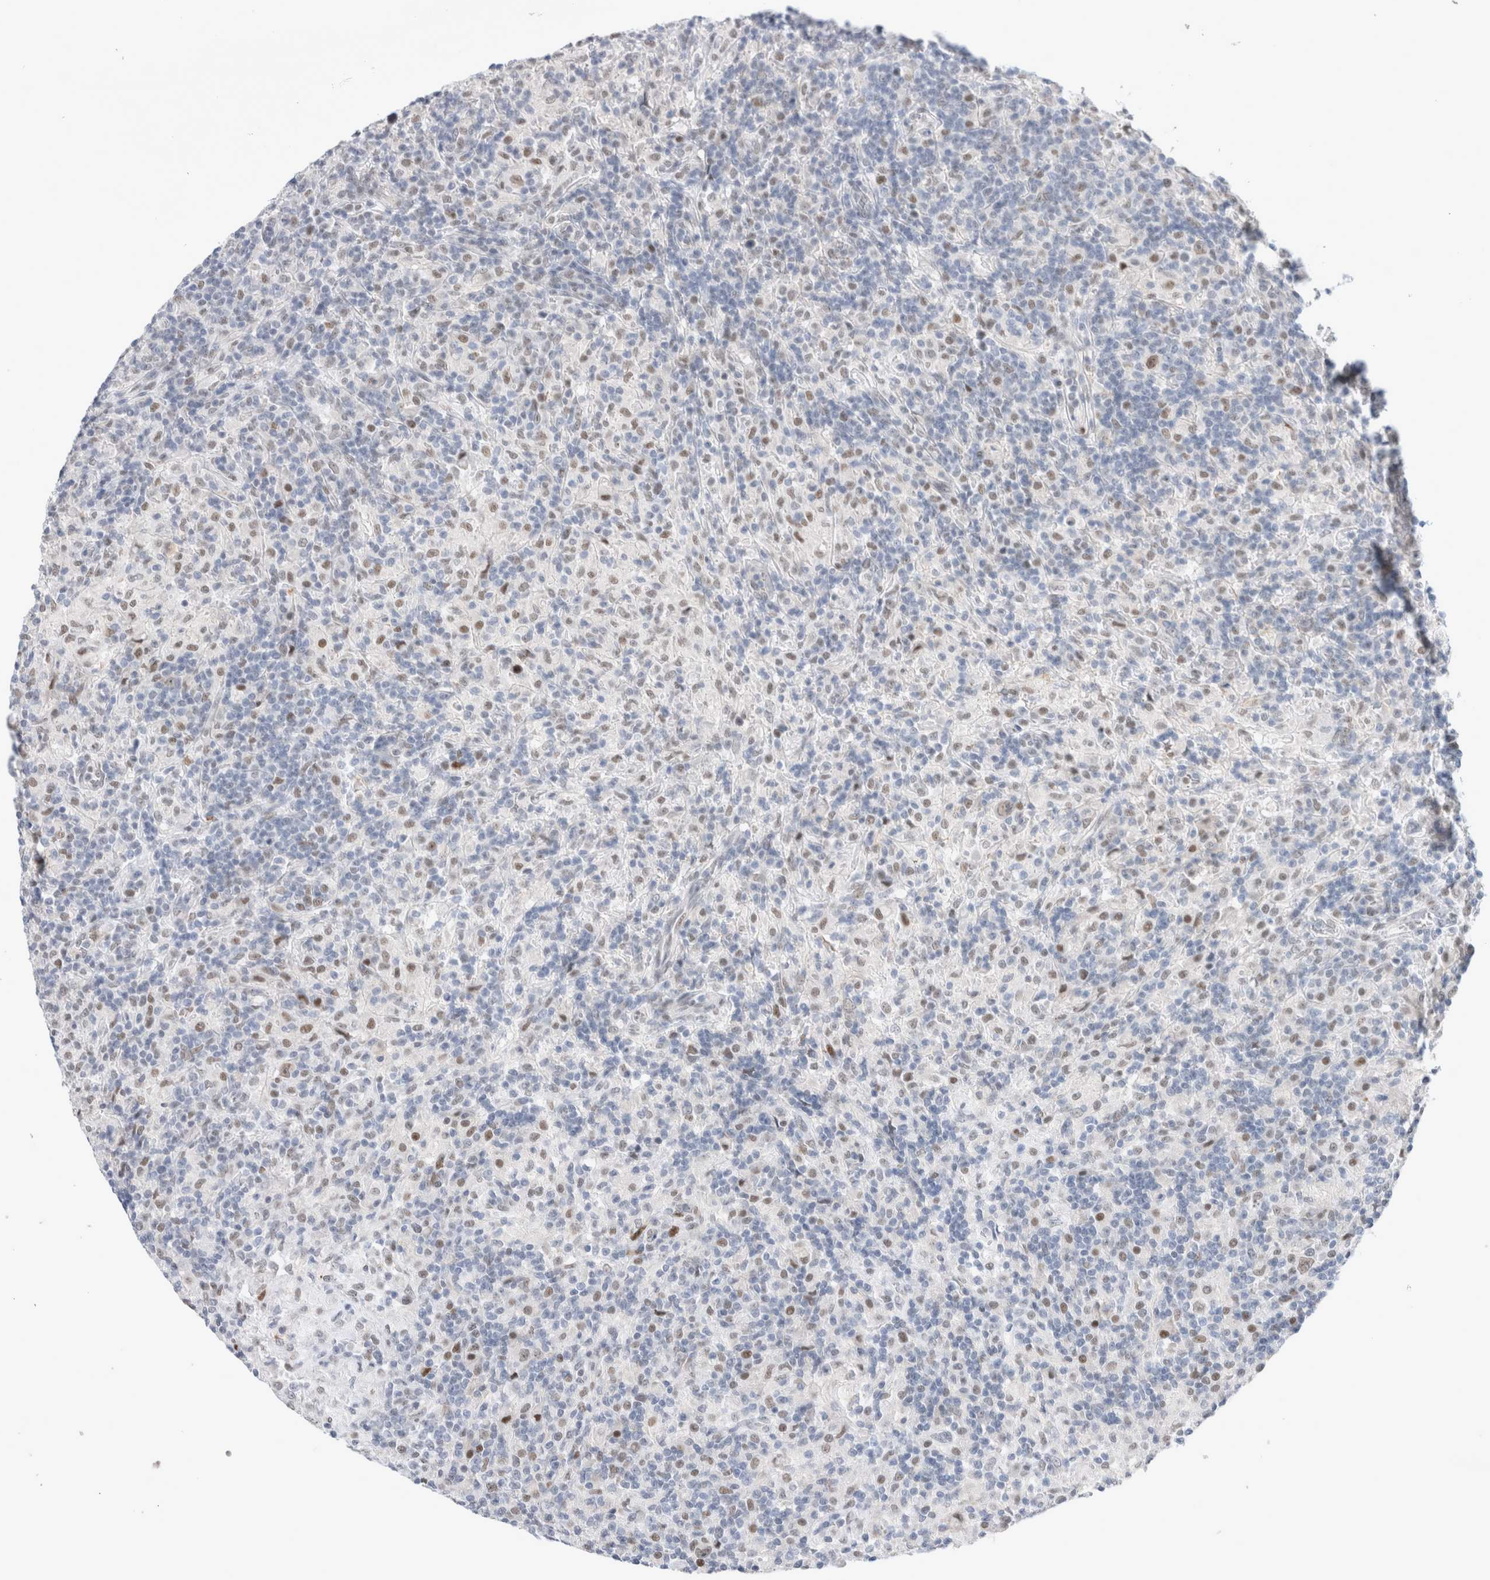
{"staining": {"intensity": "weak", "quantity": ">75%", "location": "nuclear"}, "tissue": "lymphoma", "cell_type": "Tumor cells", "image_type": "cancer", "snomed": [{"axis": "morphology", "description": "Hodgkin's disease, NOS"}, {"axis": "topography", "description": "Lymph node"}], "caption": "Protein staining of lymphoma tissue displays weak nuclear expression in about >75% of tumor cells.", "gene": "KNL1", "patient": {"sex": "male", "age": 70}}